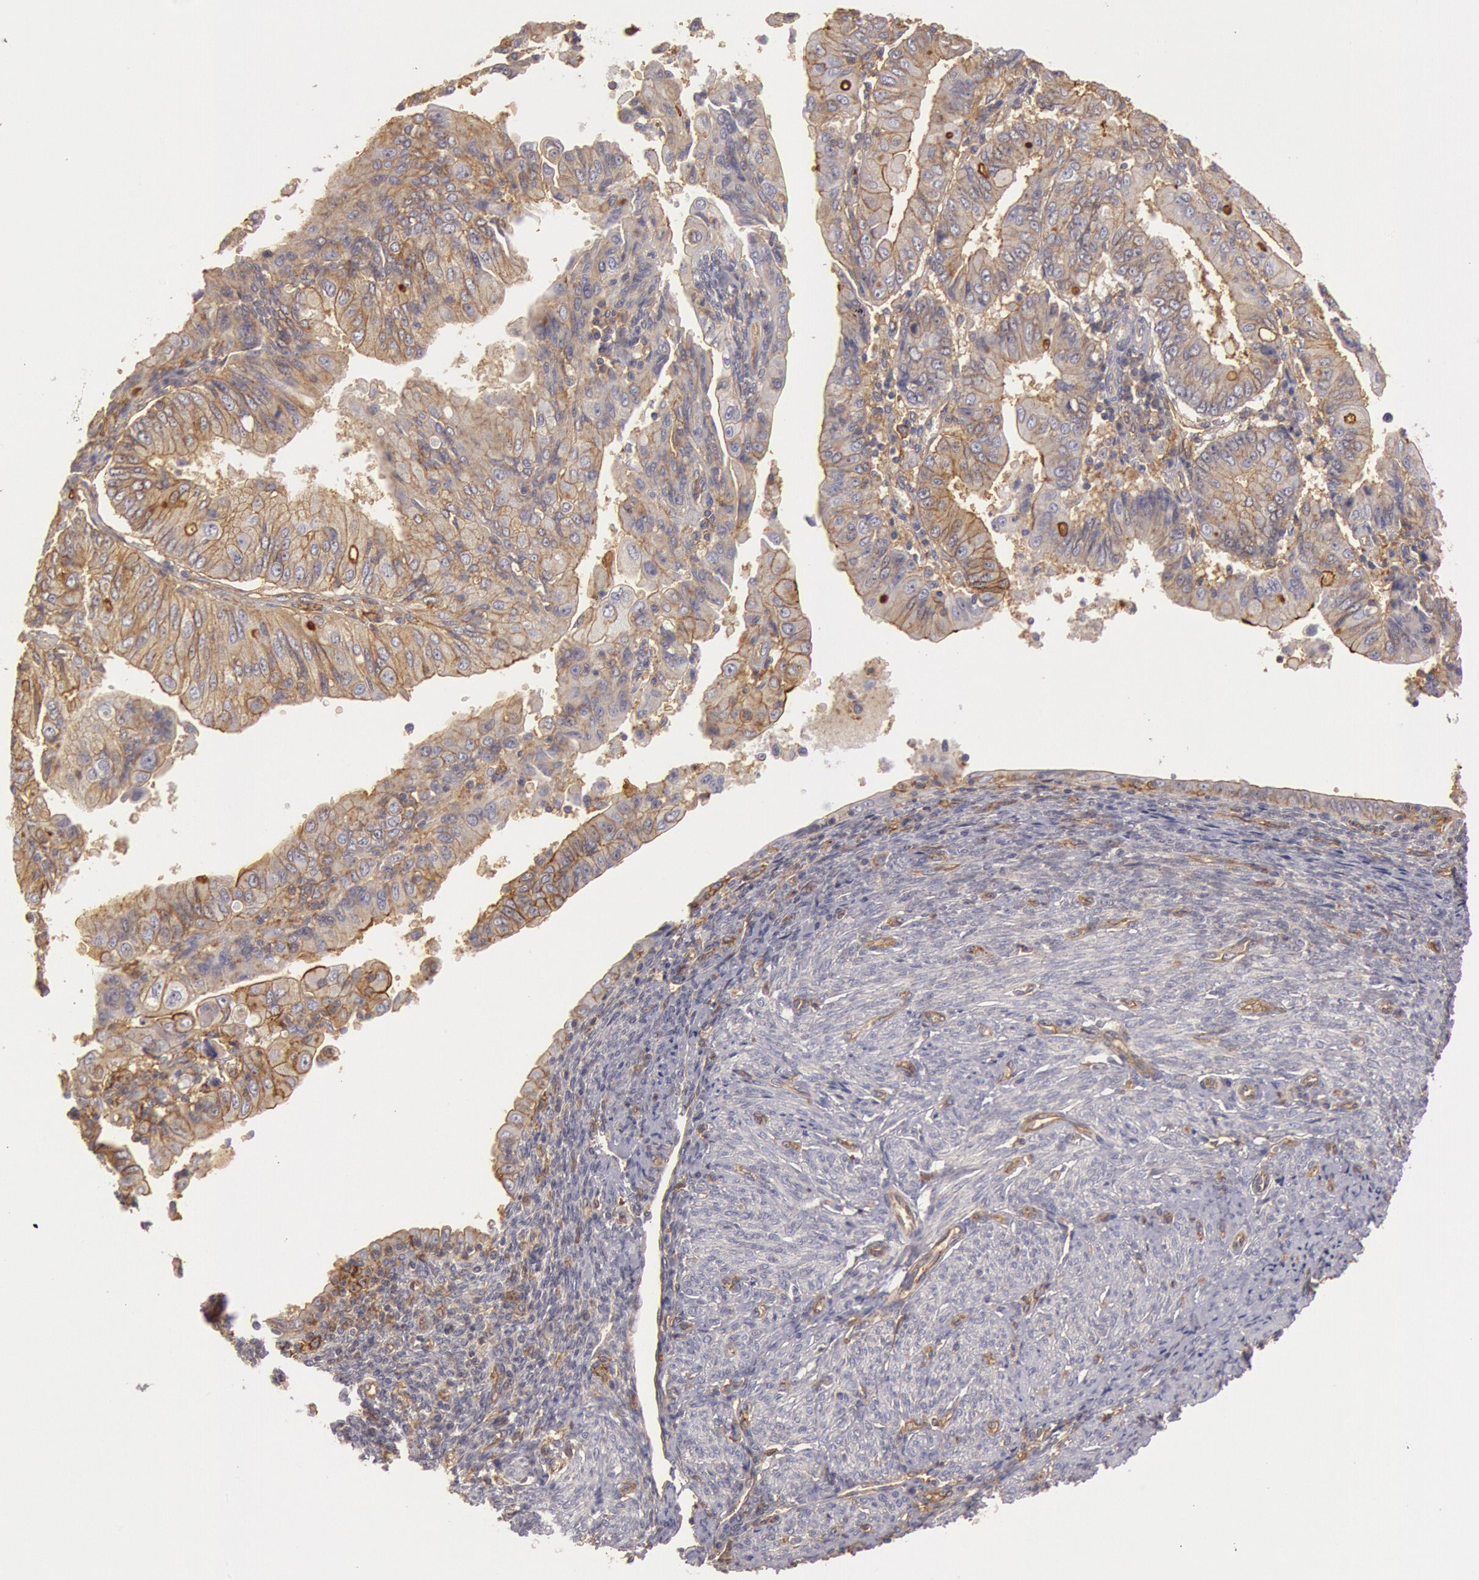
{"staining": {"intensity": "moderate", "quantity": ">75%", "location": "cytoplasmic/membranous"}, "tissue": "endometrial cancer", "cell_type": "Tumor cells", "image_type": "cancer", "snomed": [{"axis": "morphology", "description": "Adenocarcinoma, NOS"}, {"axis": "topography", "description": "Endometrium"}], "caption": "A medium amount of moderate cytoplasmic/membranous positivity is identified in approximately >75% of tumor cells in endometrial cancer (adenocarcinoma) tissue.", "gene": "SNAP23", "patient": {"sex": "female", "age": 75}}